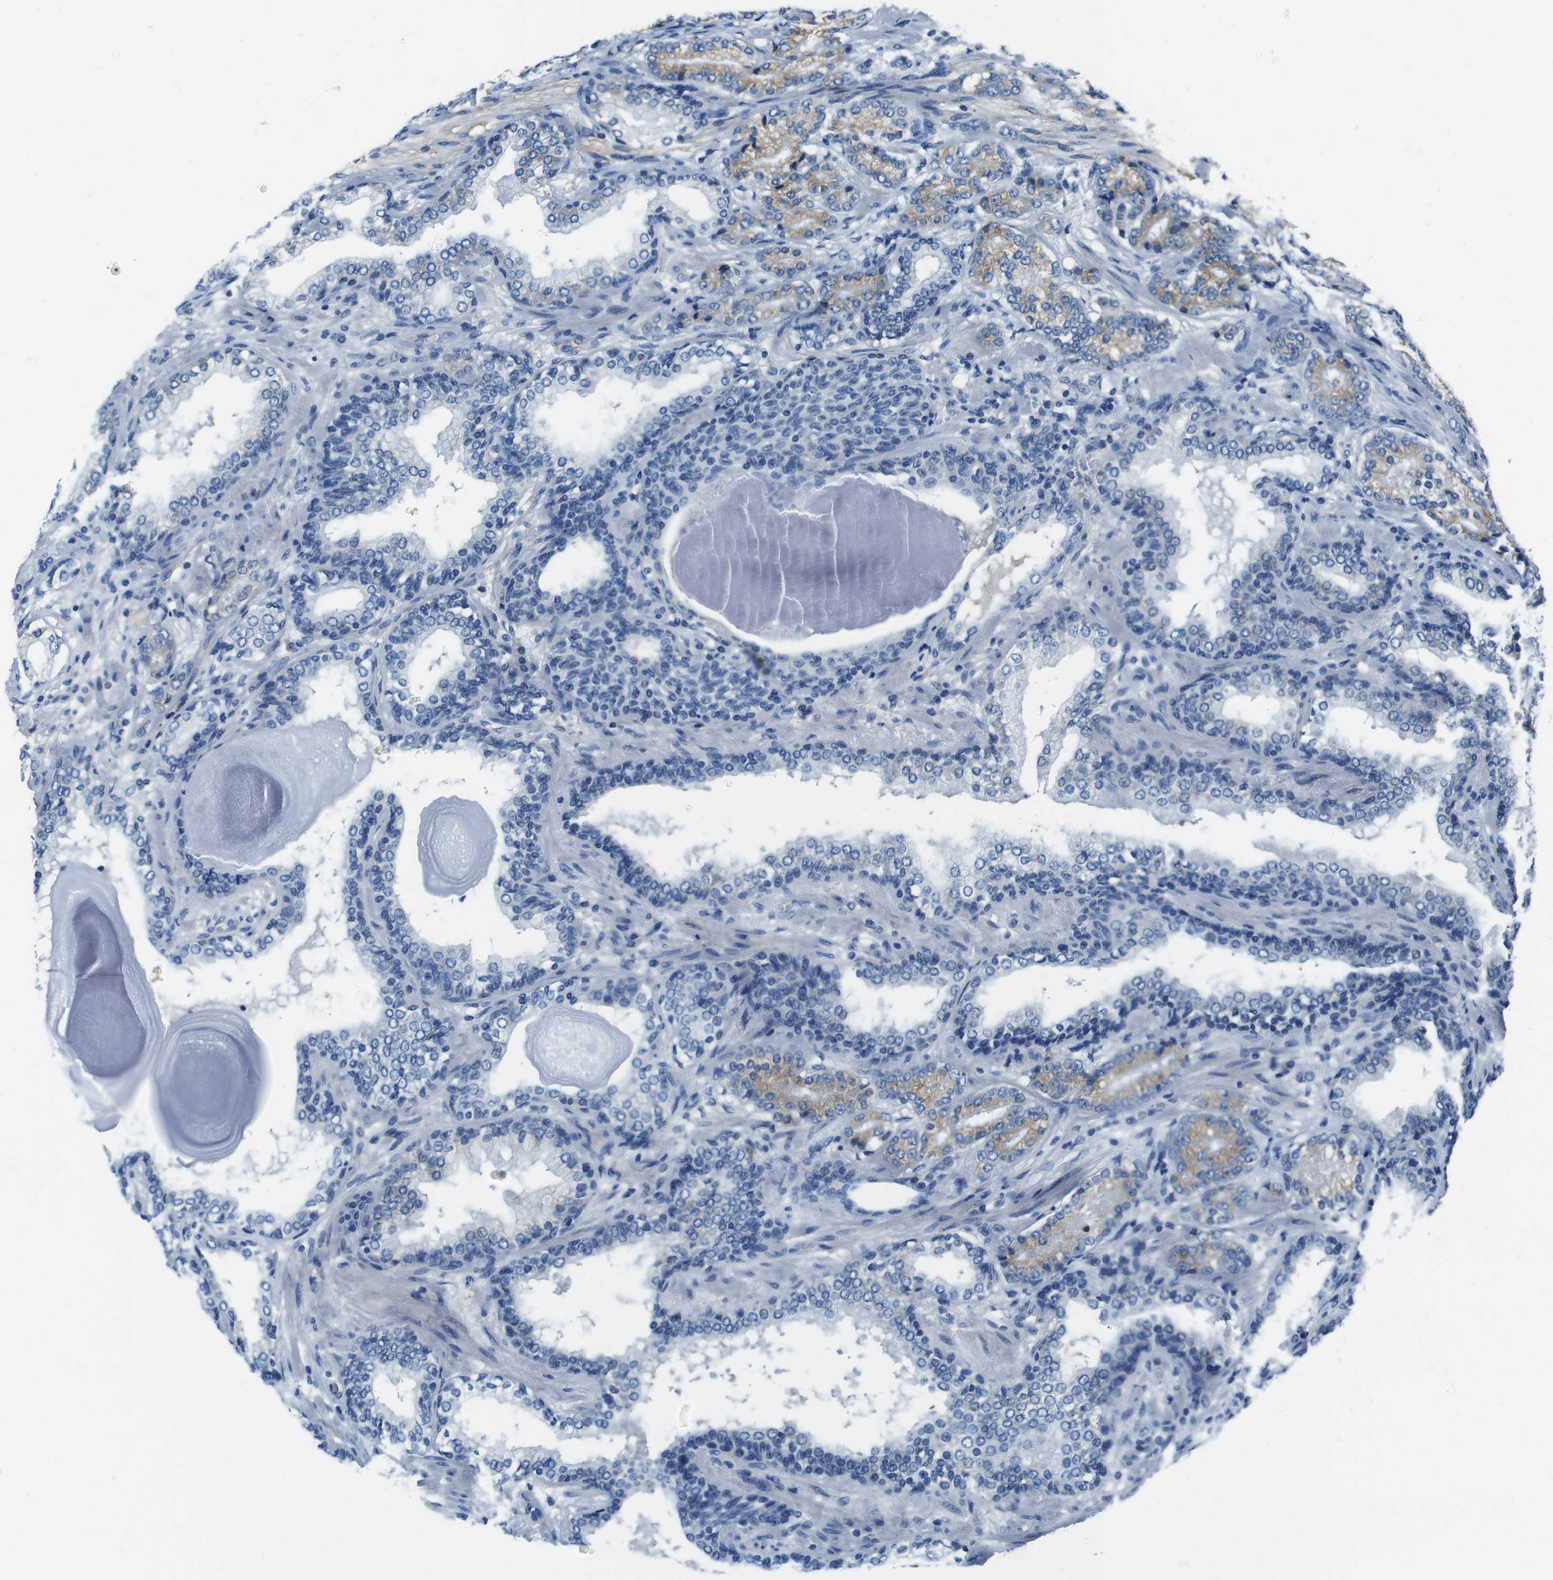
{"staining": {"intensity": "weak", "quantity": "25%-75%", "location": "cytoplasmic/membranous"}, "tissue": "prostate cancer", "cell_type": "Tumor cells", "image_type": "cancer", "snomed": [{"axis": "morphology", "description": "Adenocarcinoma, High grade"}, {"axis": "topography", "description": "Prostate"}], "caption": "Prostate cancer was stained to show a protein in brown. There is low levels of weak cytoplasmic/membranous expression in about 25%-75% of tumor cells.", "gene": "CASQ1", "patient": {"sex": "male", "age": 61}}